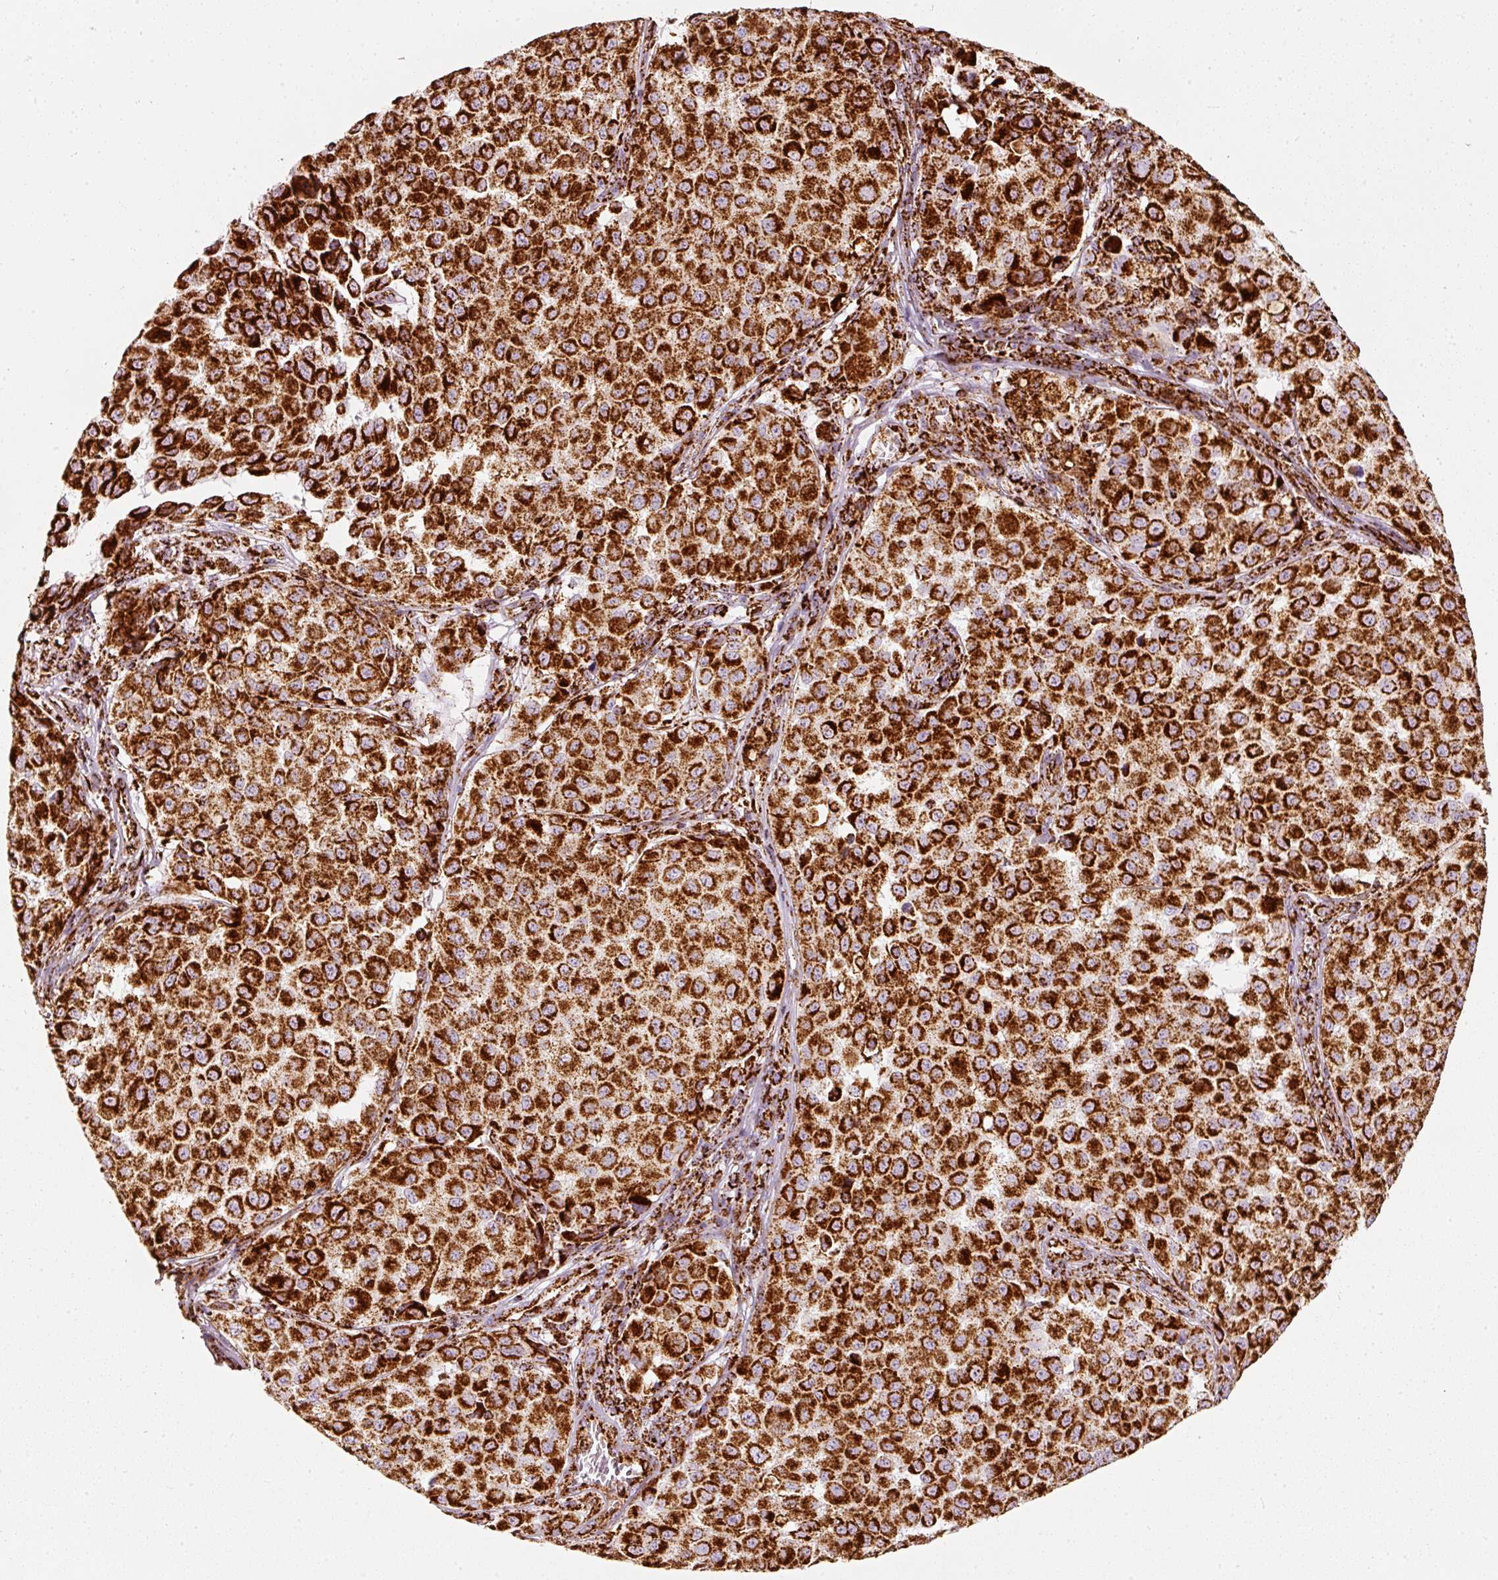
{"staining": {"intensity": "strong", "quantity": ">75%", "location": "cytoplasmic/membranous"}, "tissue": "melanoma", "cell_type": "Tumor cells", "image_type": "cancer", "snomed": [{"axis": "morphology", "description": "Malignant melanoma, NOS"}, {"axis": "topography", "description": "Skin"}], "caption": "This is a micrograph of immunohistochemistry staining of melanoma, which shows strong staining in the cytoplasmic/membranous of tumor cells.", "gene": "MT-CO2", "patient": {"sex": "male", "age": 64}}